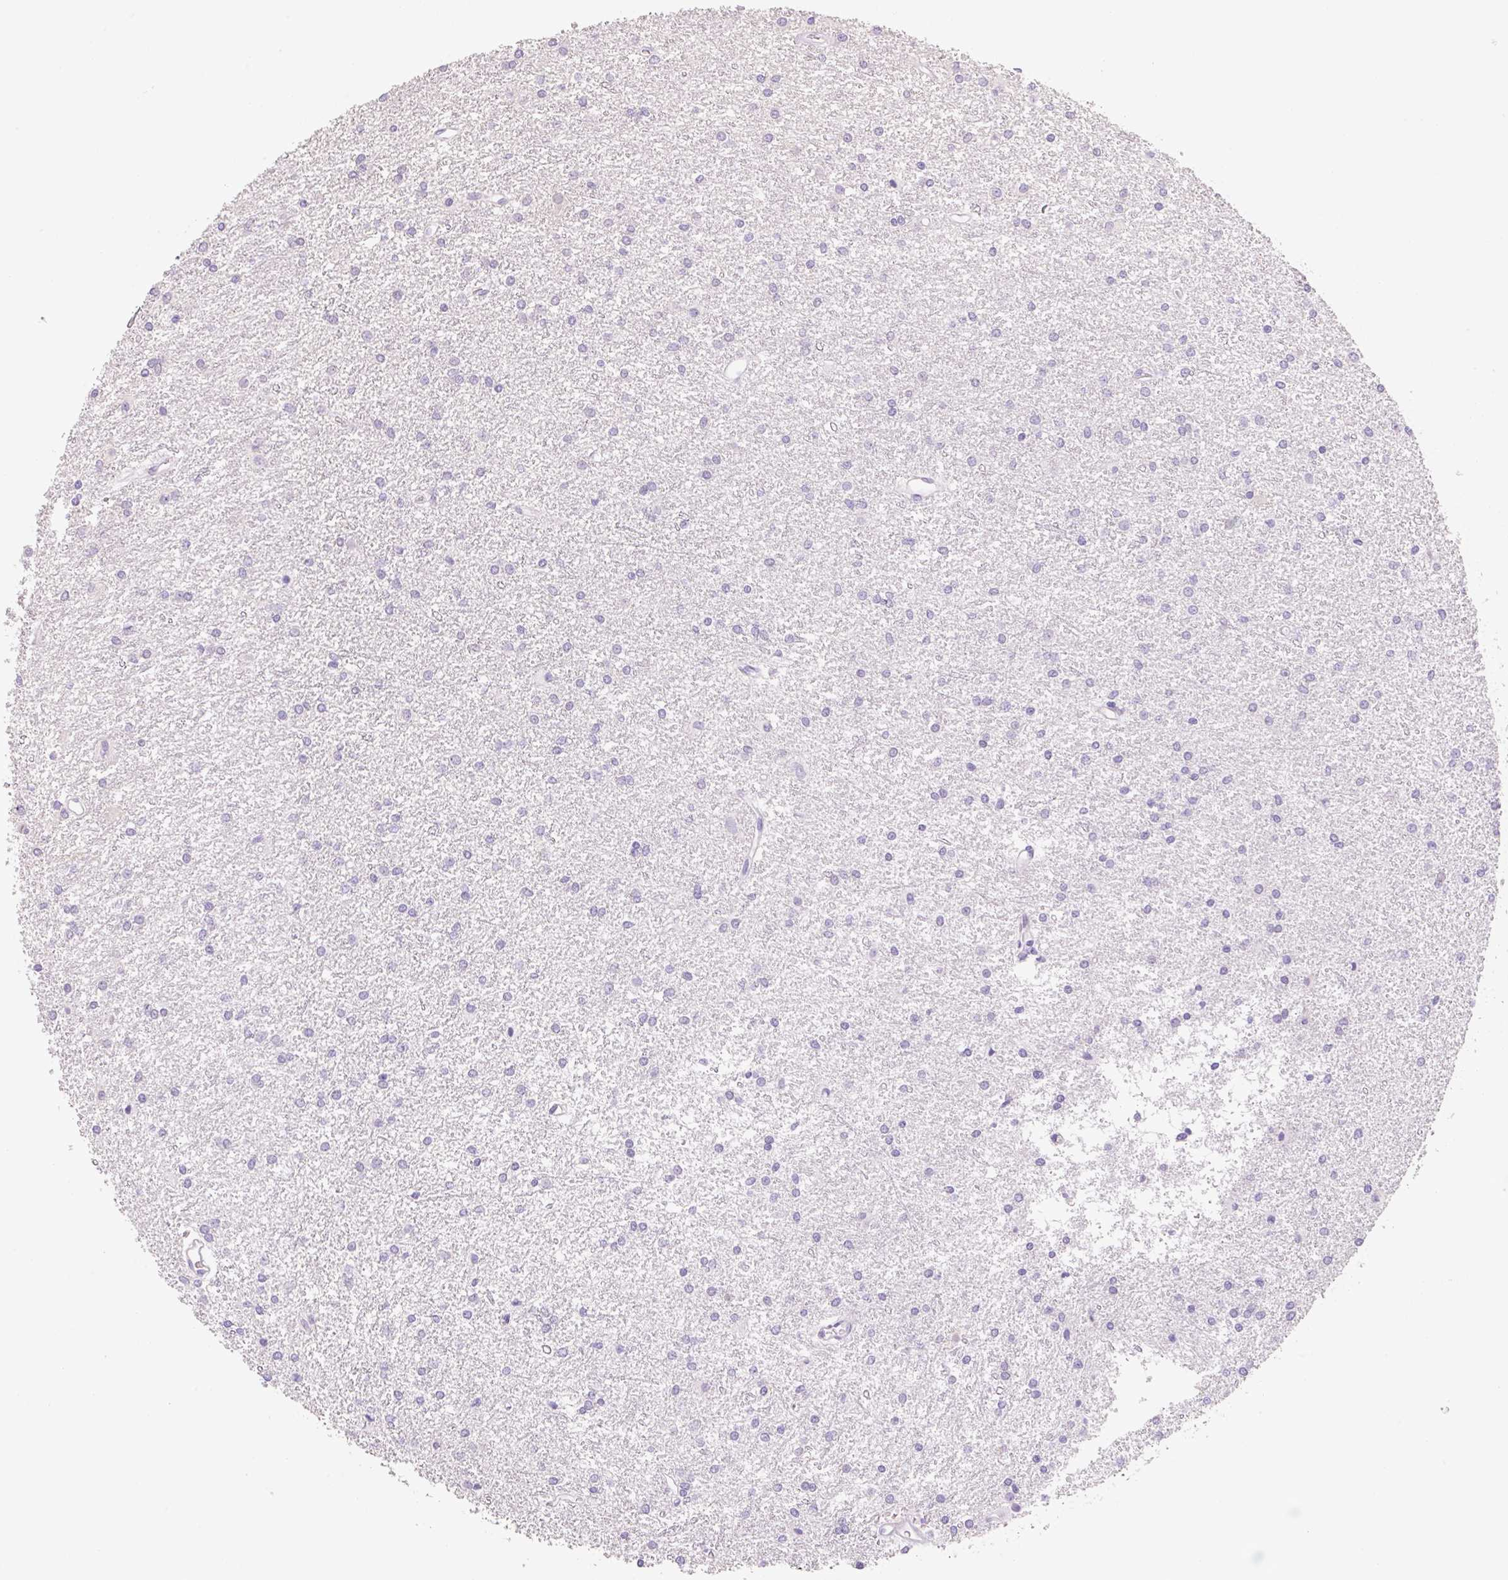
{"staining": {"intensity": "negative", "quantity": "none", "location": "none"}, "tissue": "glioma", "cell_type": "Tumor cells", "image_type": "cancer", "snomed": [{"axis": "morphology", "description": "Glioma, malignant, High grade"}, {"axis": "topography", "description": "Brain"}], "caption": "This is an immunohistochemistry (IHC) image of glioma. There is no staining in tumor cells.", "gene": "FABP5", "patient": {"sex": "female", "age": 50}}